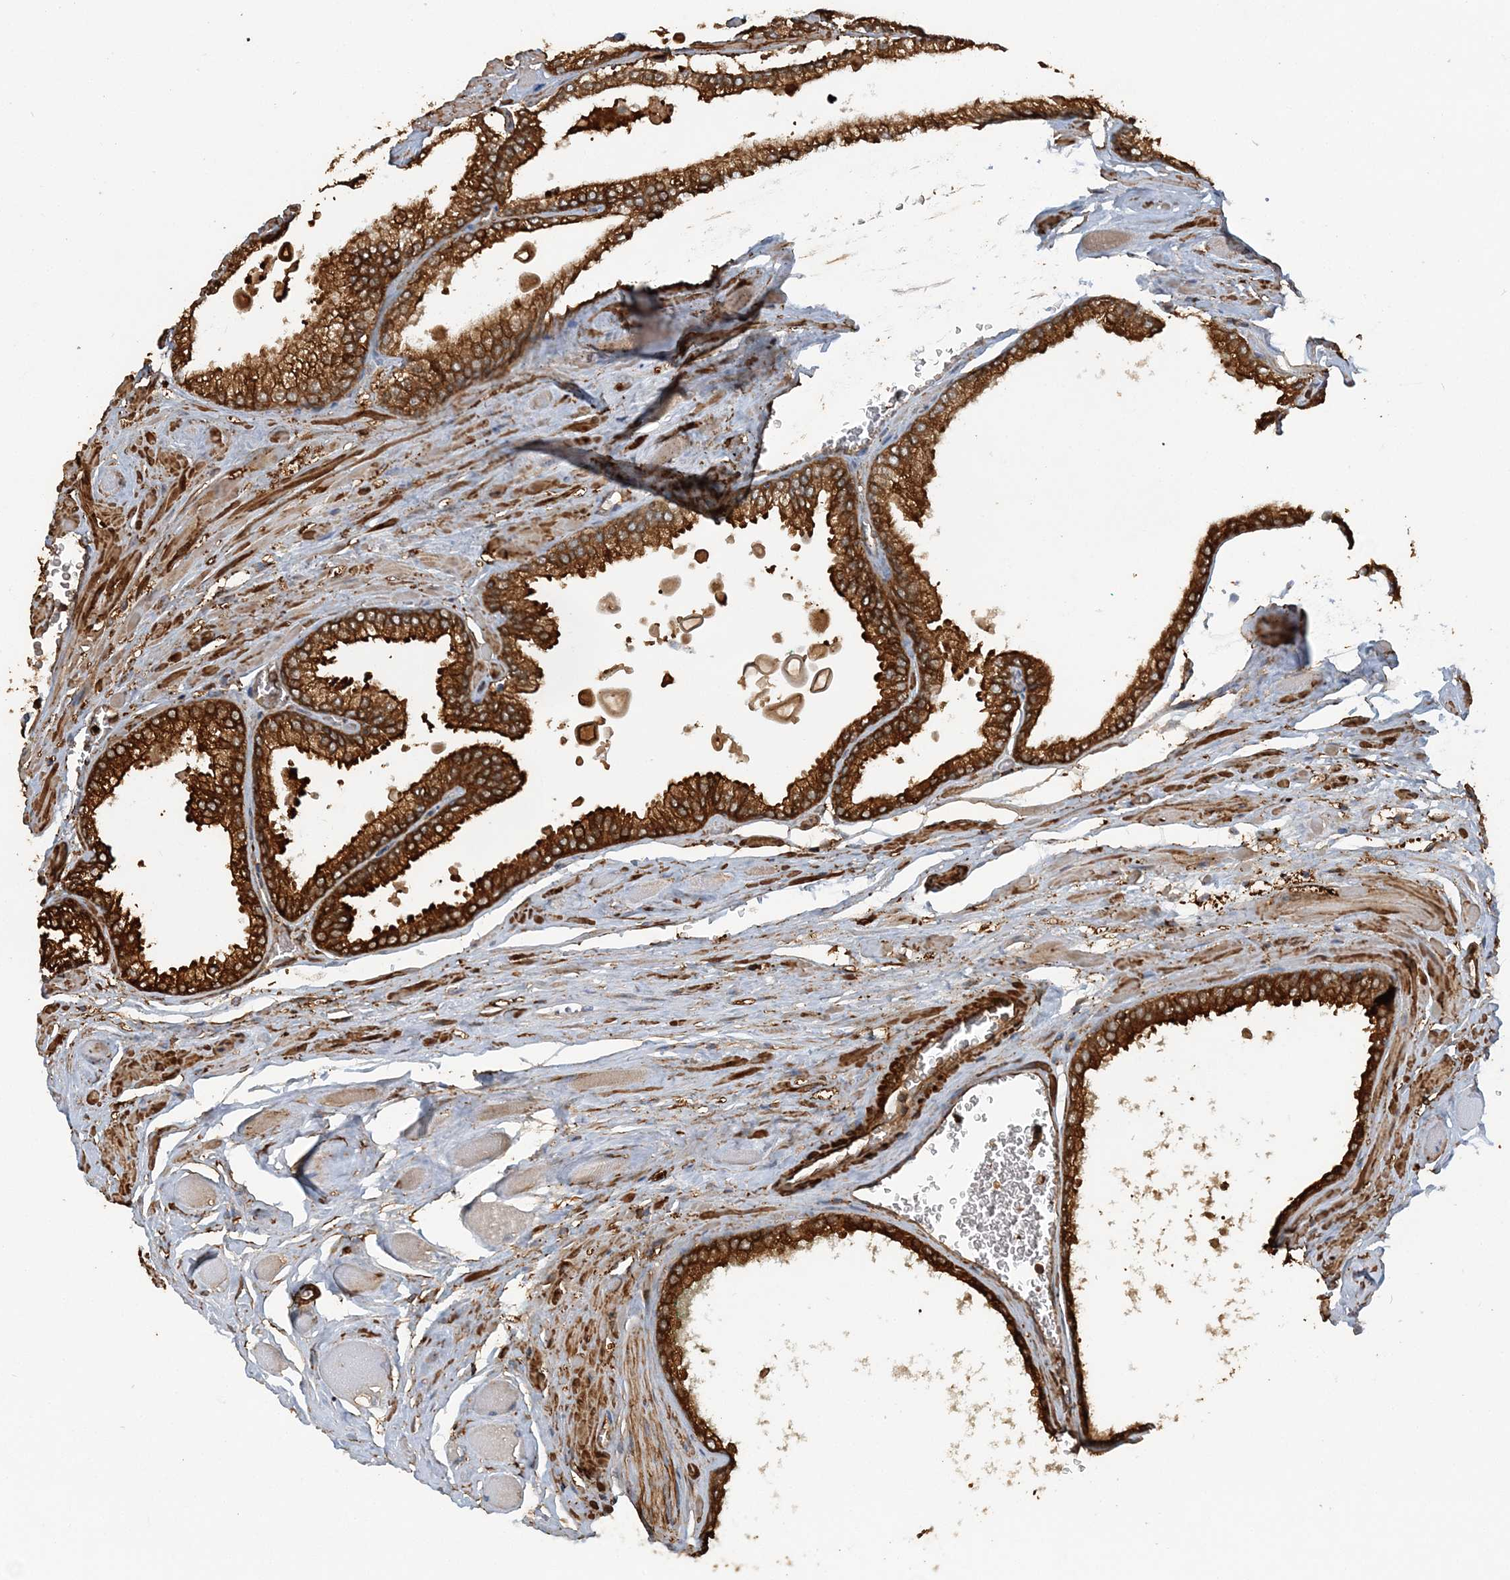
{"staining": {"intensity": "strong", "quantity": ">75%", "location": "cytoplasmic/membranous"}, "tissue": "prostate cancer", "cell_type": "Tumor cells", "image_type": "cancer", "snomed": [{"axis": "morphology", "description": "Adenocarcinoma, Low grade"}, {"axis": "topography", "description": "Prostate"}], "caption": "Protein expression analysis of adenocarcinoma (low-grade) (prostate) shows strong cytoplasmic/membranous positivity in about >75% of tumor cells.", "gene": "DSTN", "patient": {"sex": "male", "age": 59}}